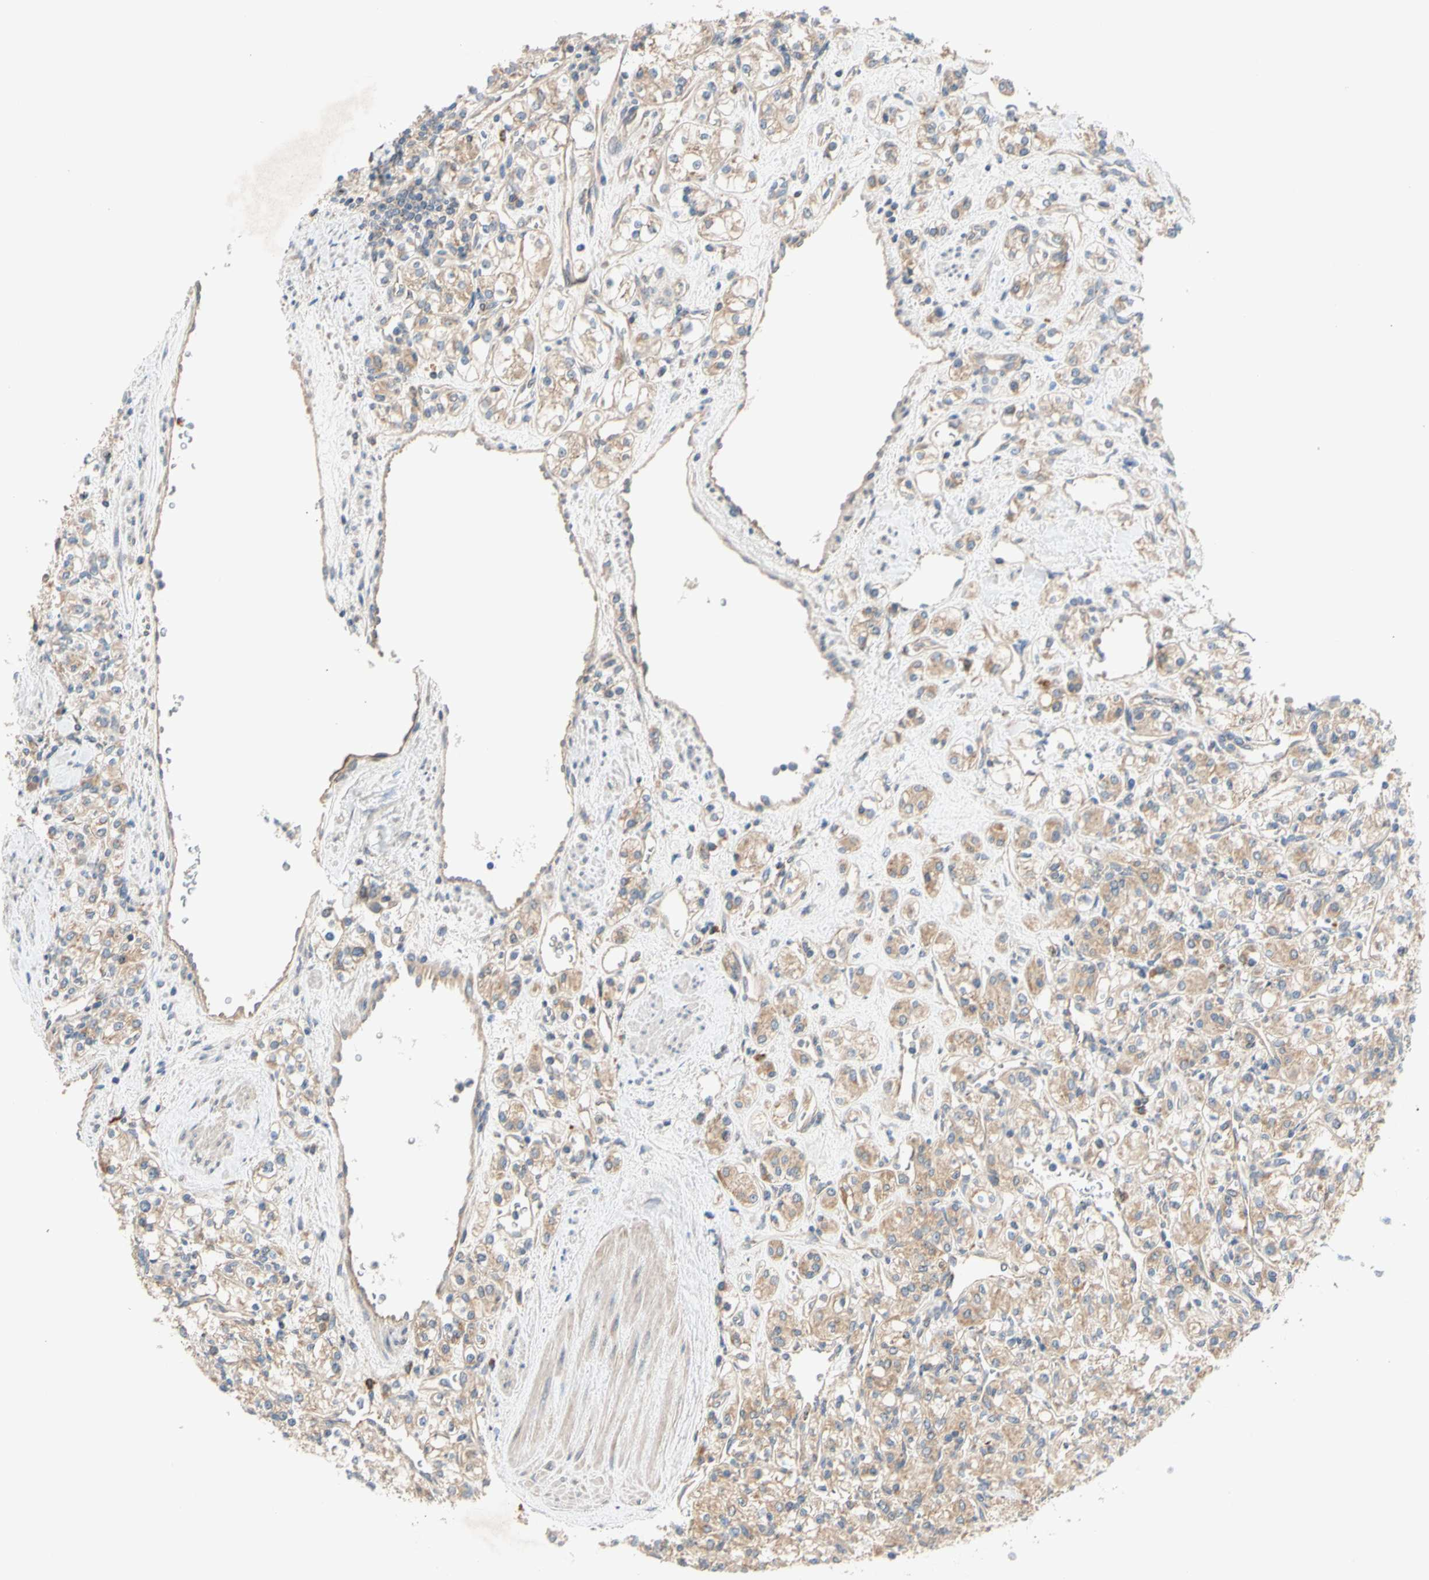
{"staining": {"intensity": "weak", "quantity": ">75%", "location": "cytoplasmic/membranous"}, "tissue": "renal cancer", "cell_type": "Tumor cells", "image_type": "cancer", "snomed": [{"axis": "morphology", "description": "Adenocarcinoma, NOS"}, {"axis": "topography", "description": "Kidney"}], "caption": "A histopathology image of renal cancer (adenocarcinoma) stained for a protein displays weak cytoplasmic/membranous brown staining in tumor cells.", "gene": "MBTPS2", "patient": {"sex": "male", "age": 77}}